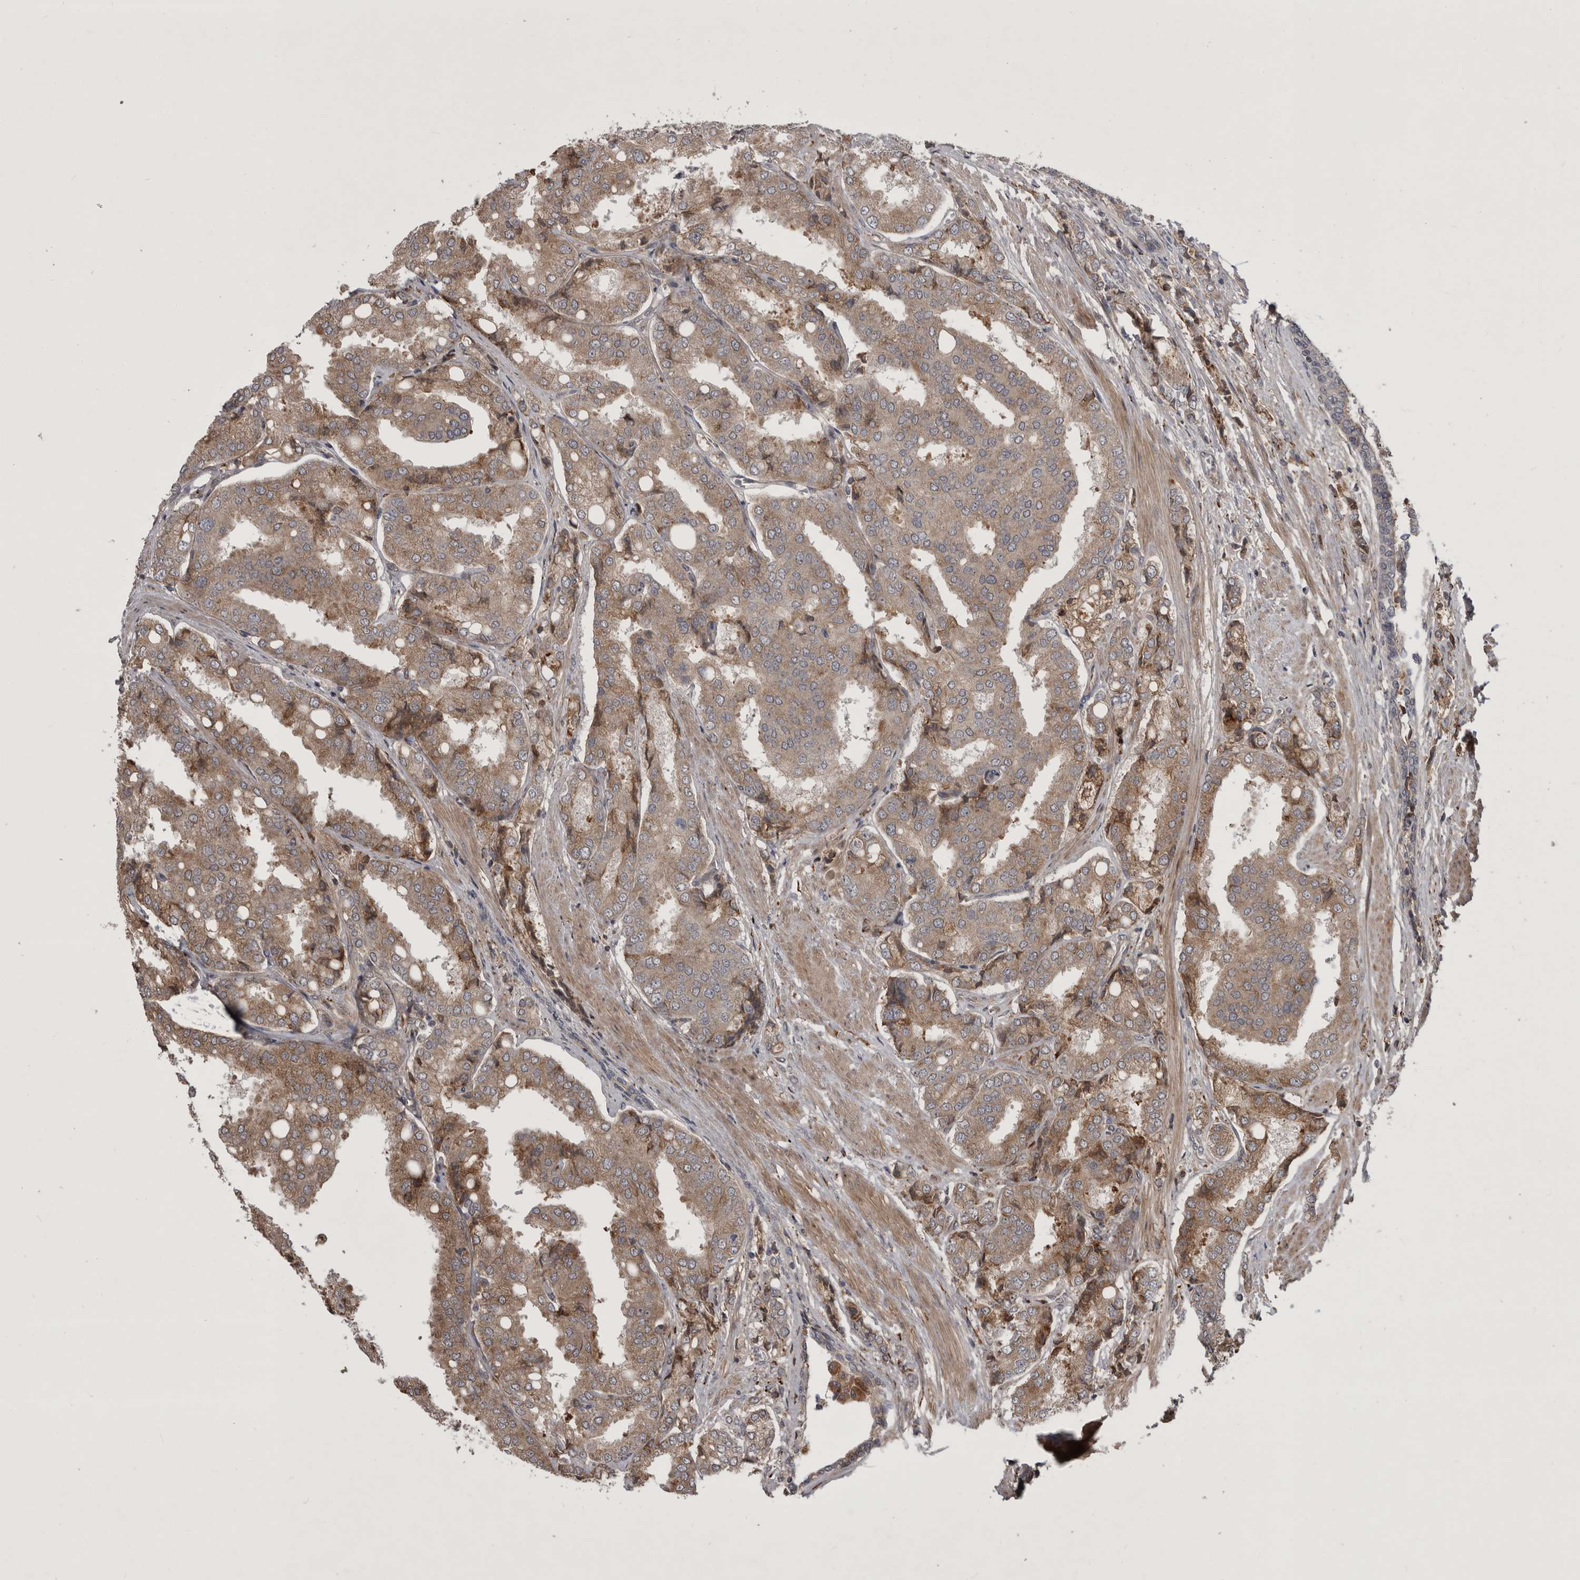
{"staining": {"intensity": "weak", "quantity": ">75%", "location": "cytoplasmic/membranous"}, "tissue": "prostate cancer", "cell_type": "Tumor cells", "image_type": "cancer", "snomed": [{"axis": "morphology", "description": "Adenocarcinoma, High grade"}, {"axis": "topography", "description": "Prostate"}], "caption": "IHC histopathology image of human adenocarcinoma (high-grade) (prostate) stained for a protein (brown), which reveals low levels of weak cytoplasmic/membranous staining in about >75% of tumor cells.", "gene": "RAB3GAP2", "patient": {"sex": "male", "age": 50}}